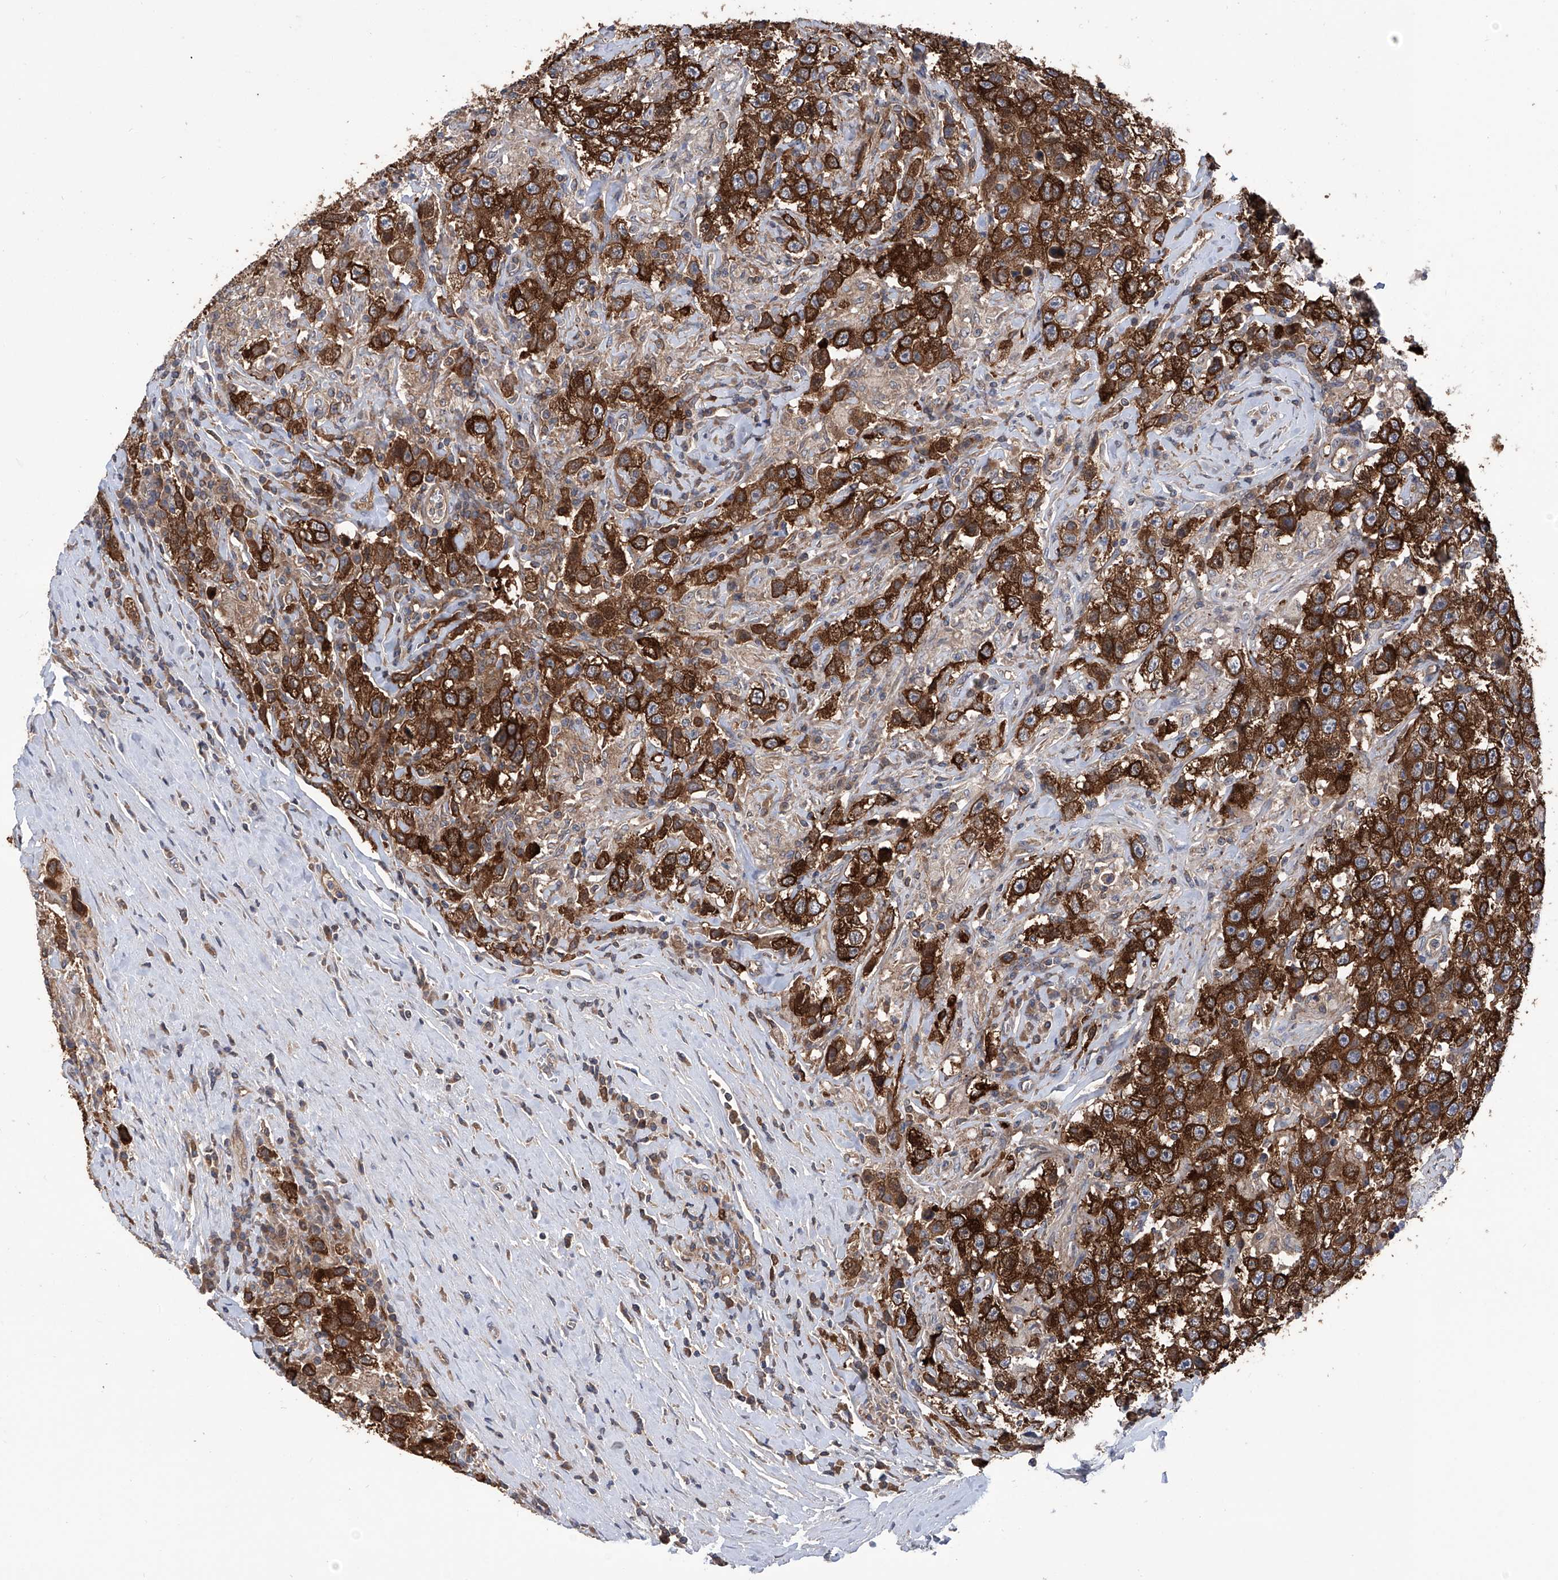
{"staining": {"intensity": "strong", "quantity": ">75%", "location": "cytoplasmic/membranous"}, "tissue": "testis cancer", "cell_type": "Tumor cells", "image_type": "cancer", "snomed": [{"axis": "morphology", "description": "Seminoma, NOS"}, {"axis": "topography", "description": "Testis"}], "caption": "Testis seminoma stained for a protein (brown) exhibits strong cytoplasmic/membranous positive expression in about >75% of tumor cells.", "gene": "NUDT17", "patient": {"sex": "male", "age": 41}}